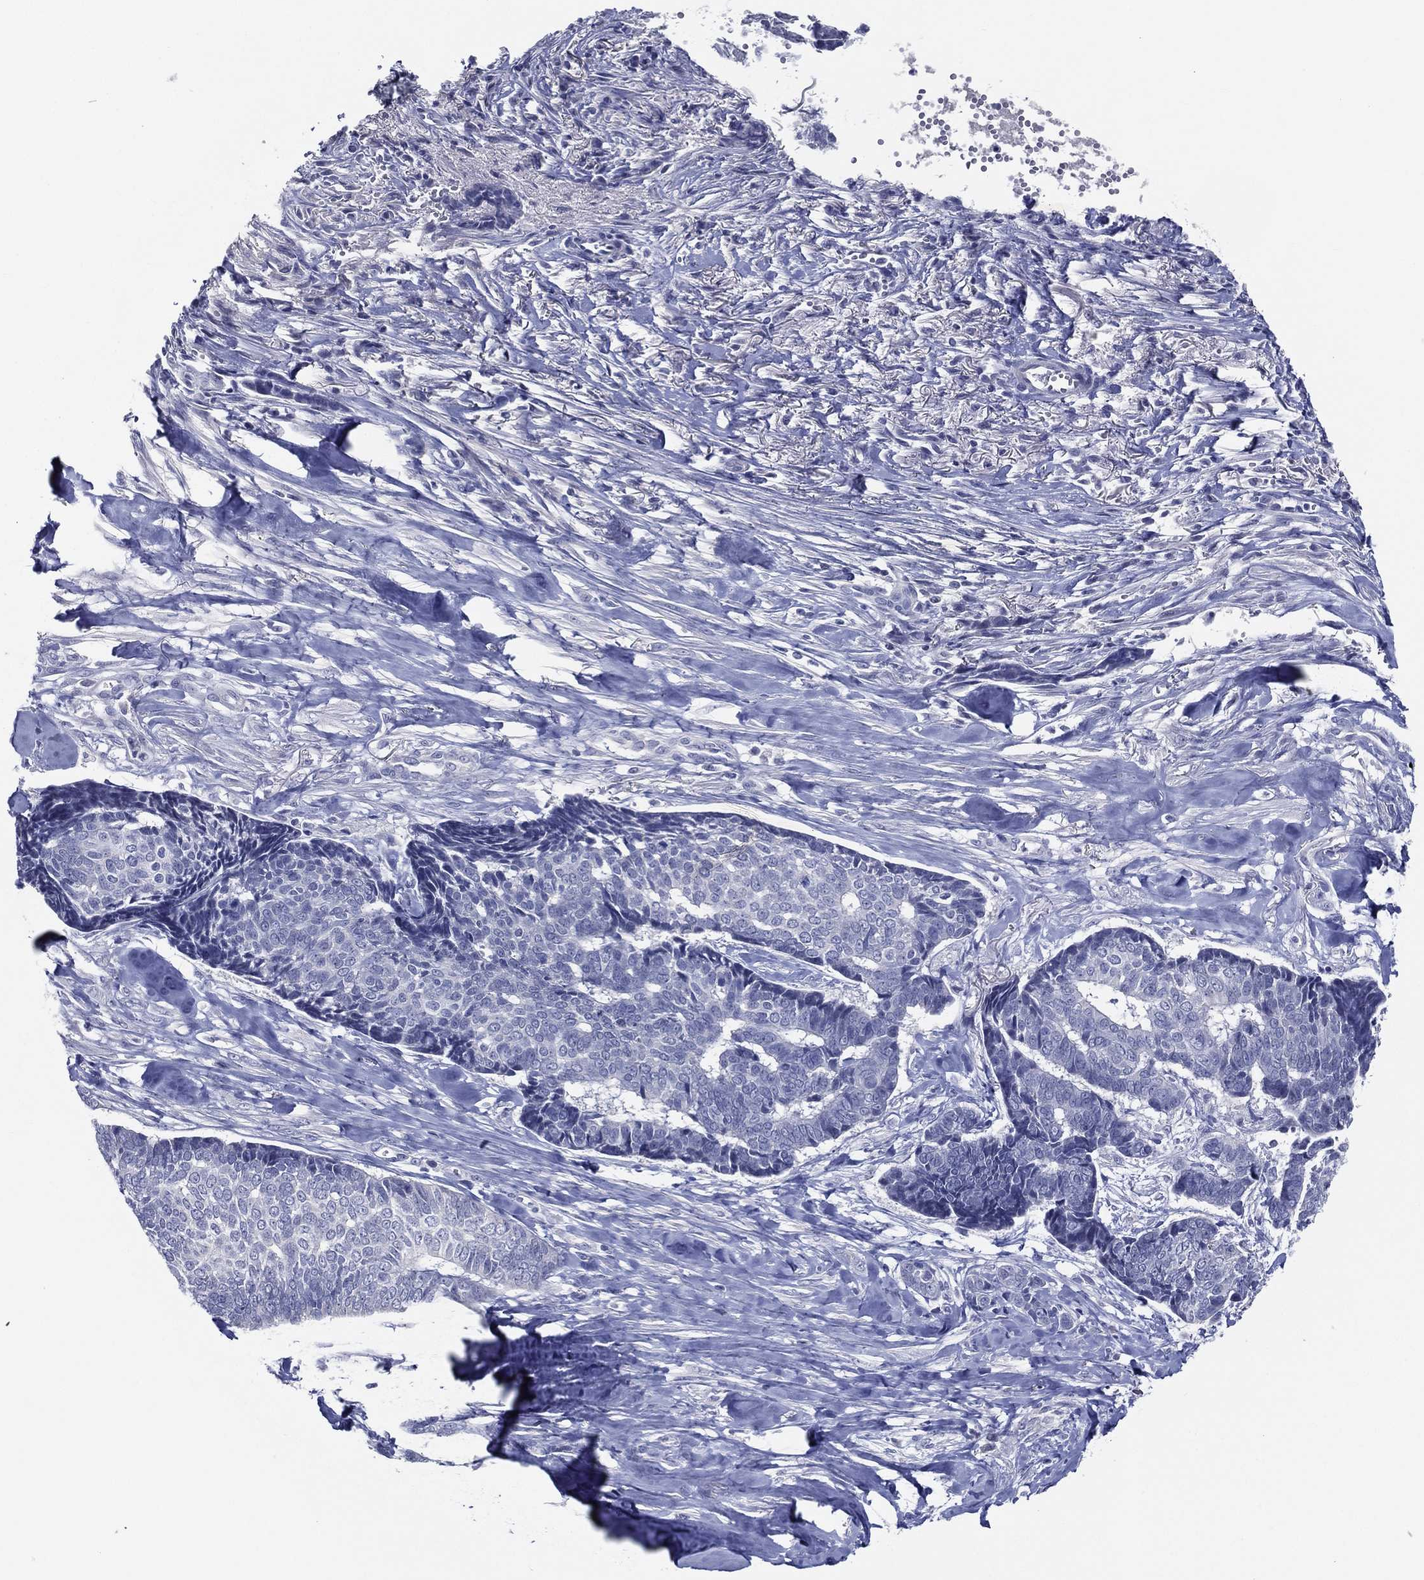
{"staining": {"intensity": "negative", "quantity": "none", "location": "none"}, "tissue": "skin cancer", "cell_type": "Tumor cells", "image_type": "cancer", "snomed": [{"axis": "morphology", "description": "Basal cell carcinoma"}, {"axis": "topography", "description": "Skin"}], "caption": "Tumor cells are negative for brown protein staining in basal cell carcinoma (skin).", "gene": "SLC13A4", "patient": {"sex": "male", "age": 86}}